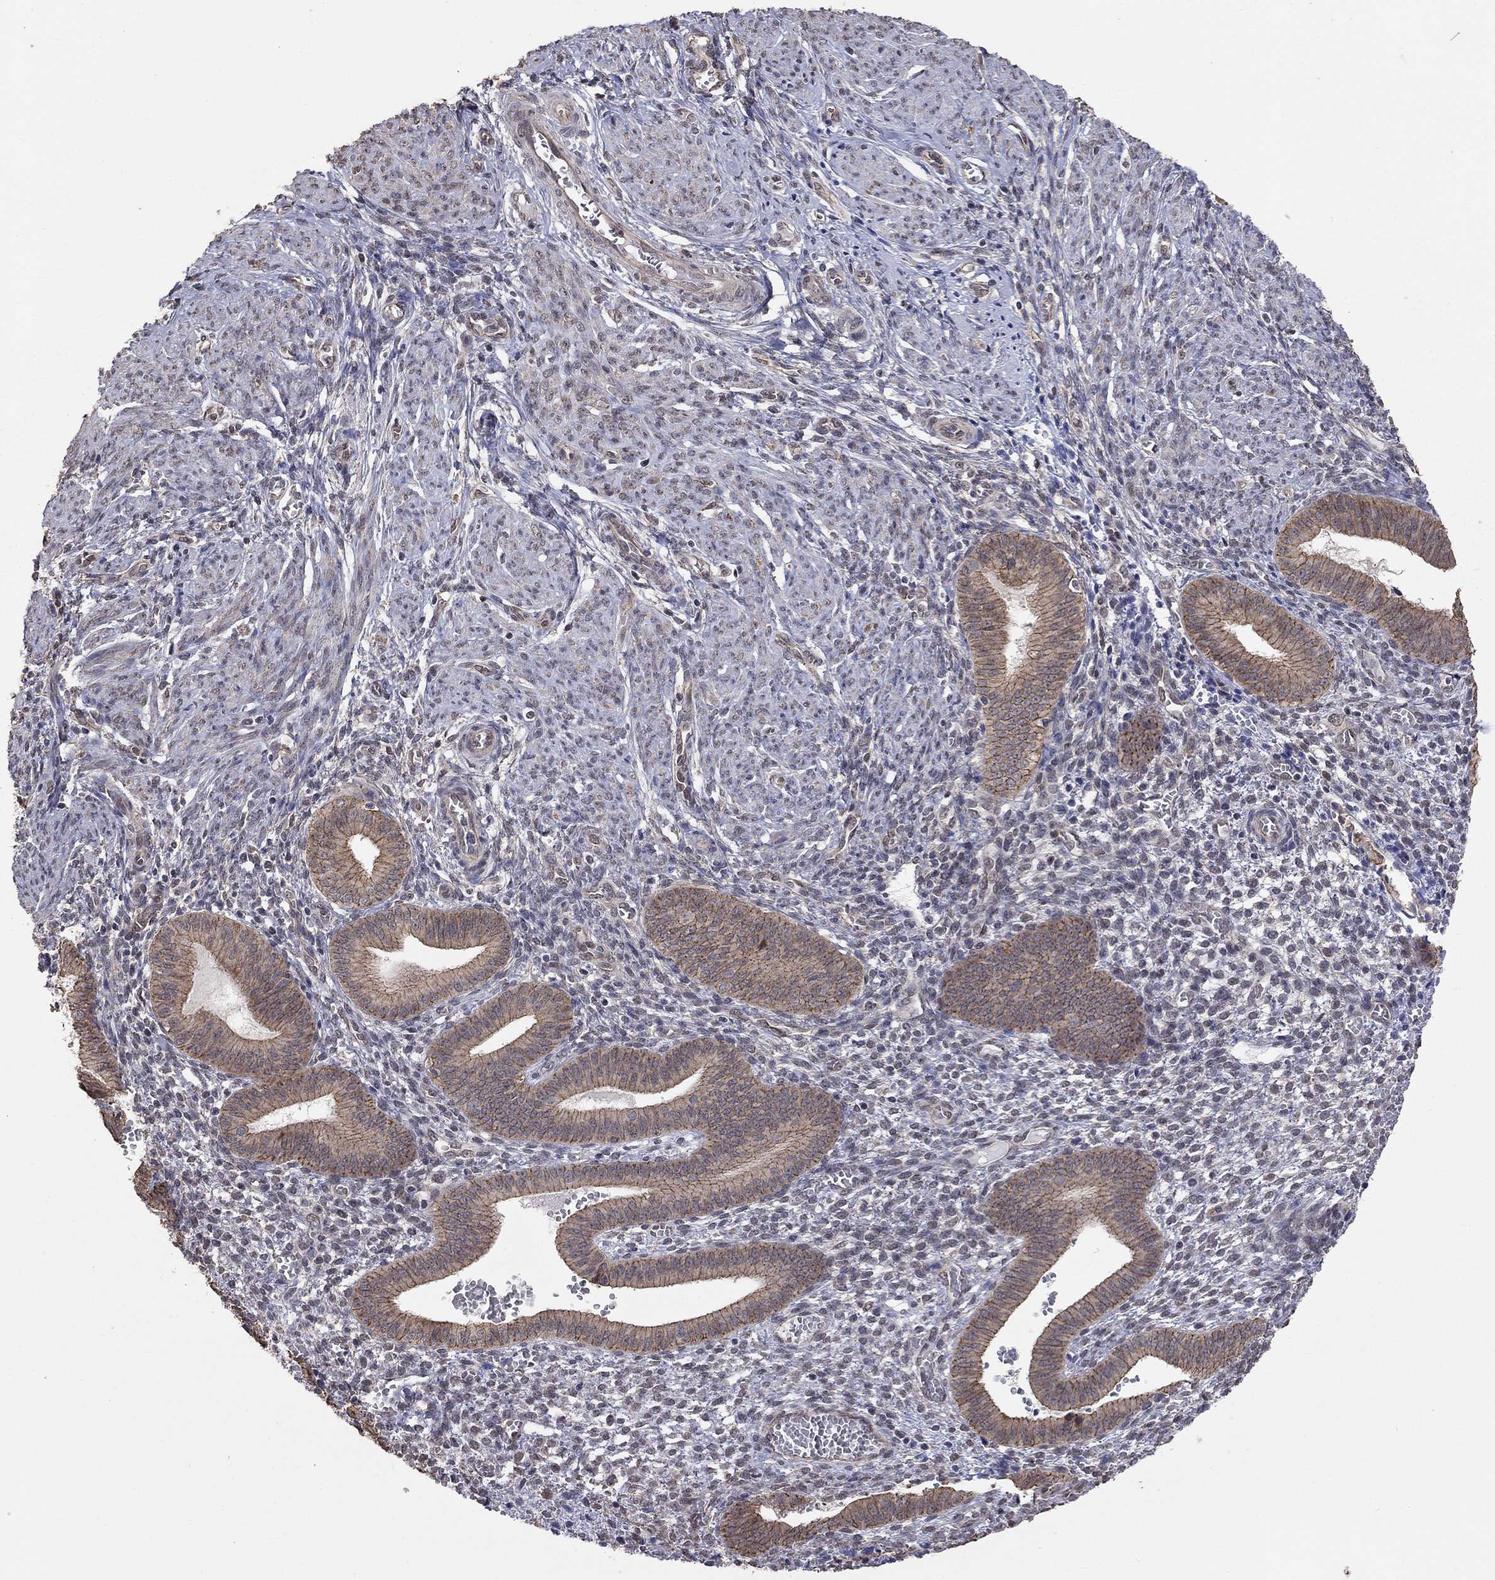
{"staining": {"intensity": "negative", "quantity": "none", "location": "none"}, "tissue": "endometrium", "cell_type": "Cells in endometrial stroma", "image_type": "normal", "snomed": [{"axis": "morphology", "description": "Normal tissue, NOS"}, {"axis": "topography", "description": "Endometrium"}], "caption": "Immunohistochemistry histopathology image of benign human endometrium stained for a protein (brown), which reveals no staining in cells in endometrial stroma. (Immunohistochemistry (ihc), brightfield microscopy, high magnification).", "gene": "ANKRA2", "patient": {"sex": "female", "age": 42}}